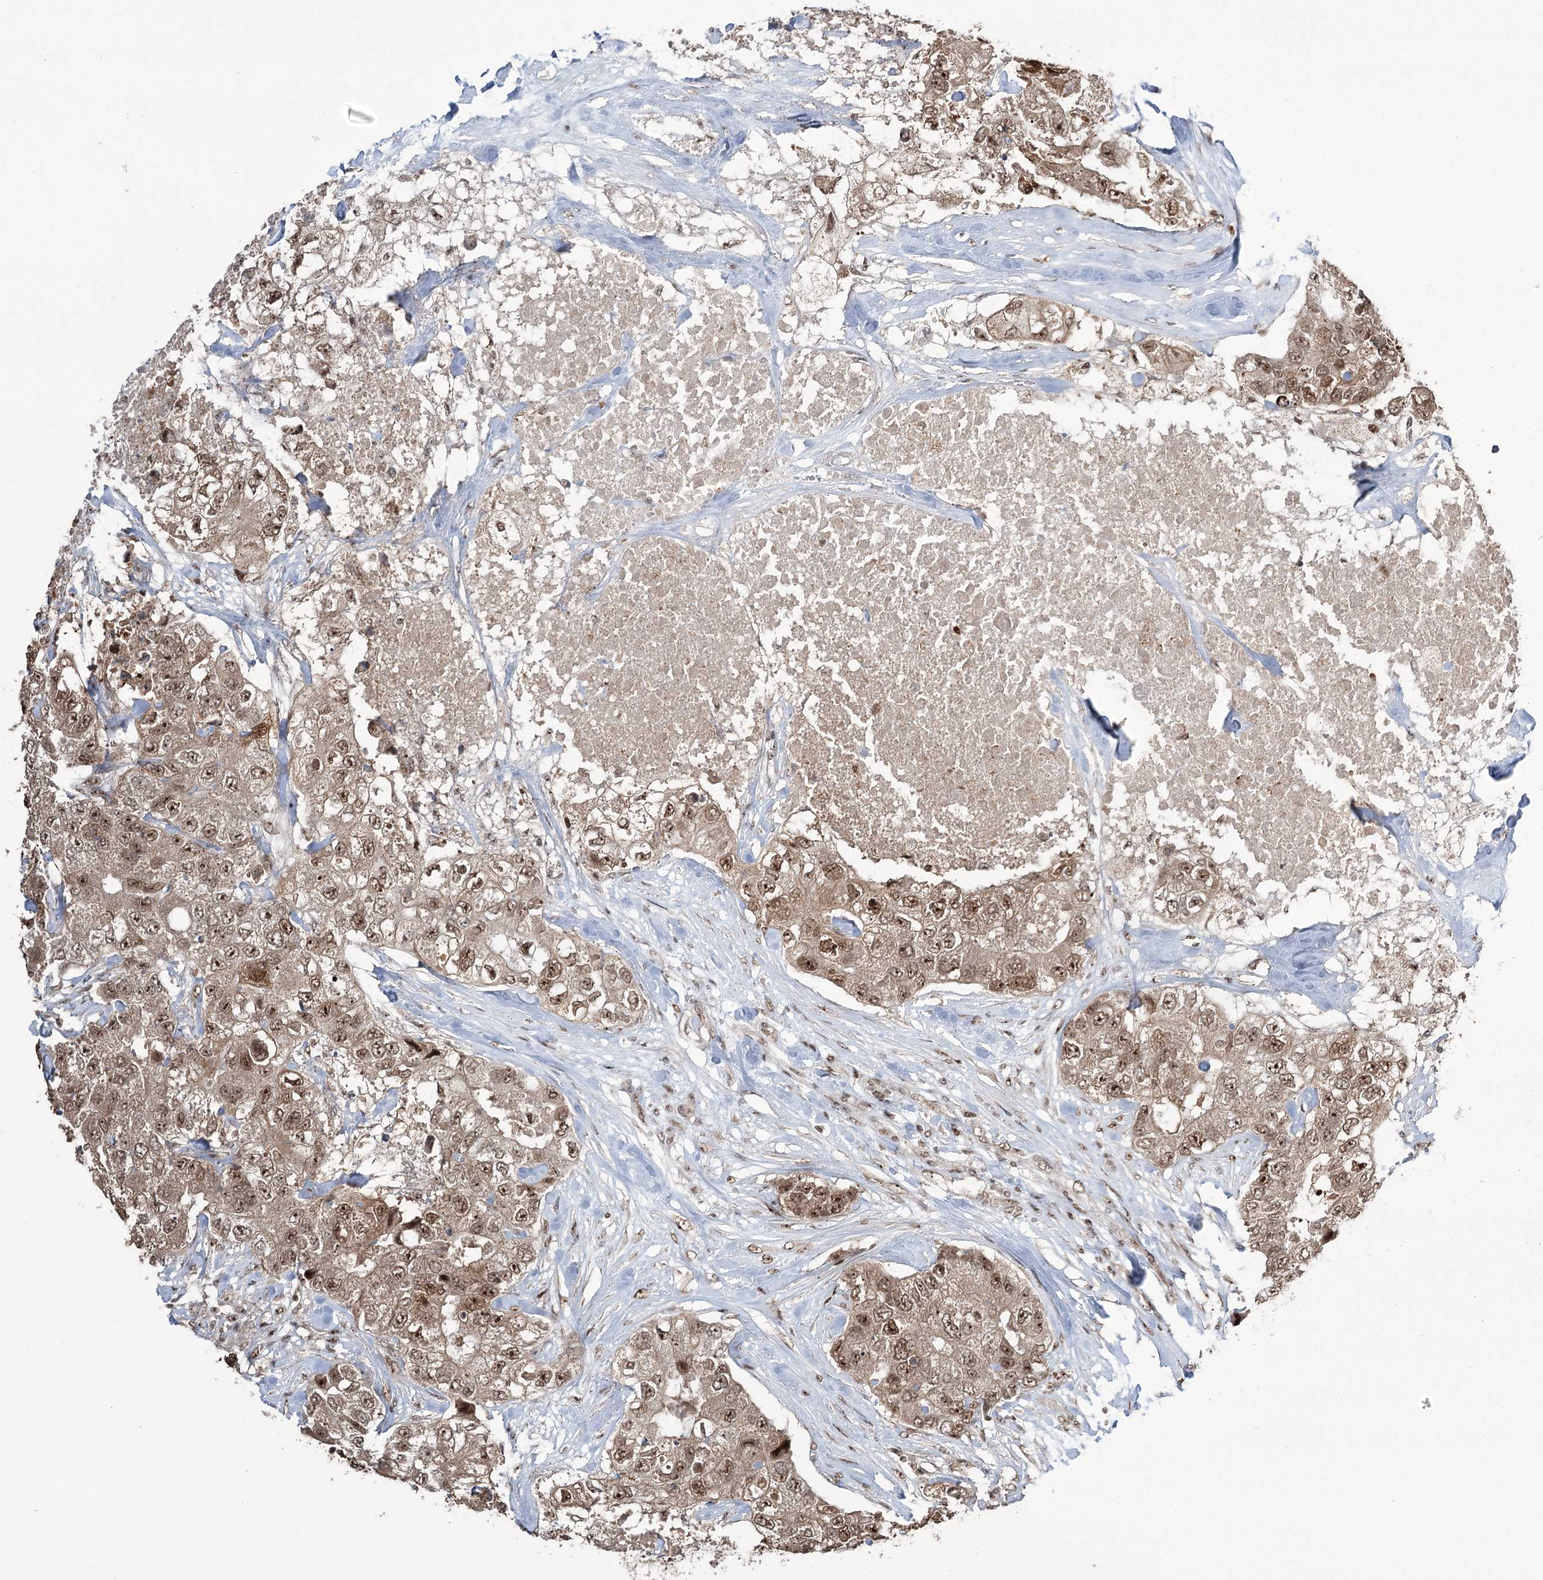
{"staining": {"intensity": "moderate", "quantity": ">75%", "location": "nuclear"}, "tissue": "breast cancer", "cell_type": "Tumor cells", "image_type": "cancer", "snomed": [{"axis": "morphology", "description": "Duct carcinoma"}, {"axis": "topography", "description": "Breast"}], "caption": "DAB (3,3'-diaminobenzidine) immunohistochemical staining of human breast intraductal carcinoma shows moderate nuclear protein positivity in approximately >75% of tumor cells.", "gene": "ERCC3", "patient": {"sex": "female", "age": 62}}